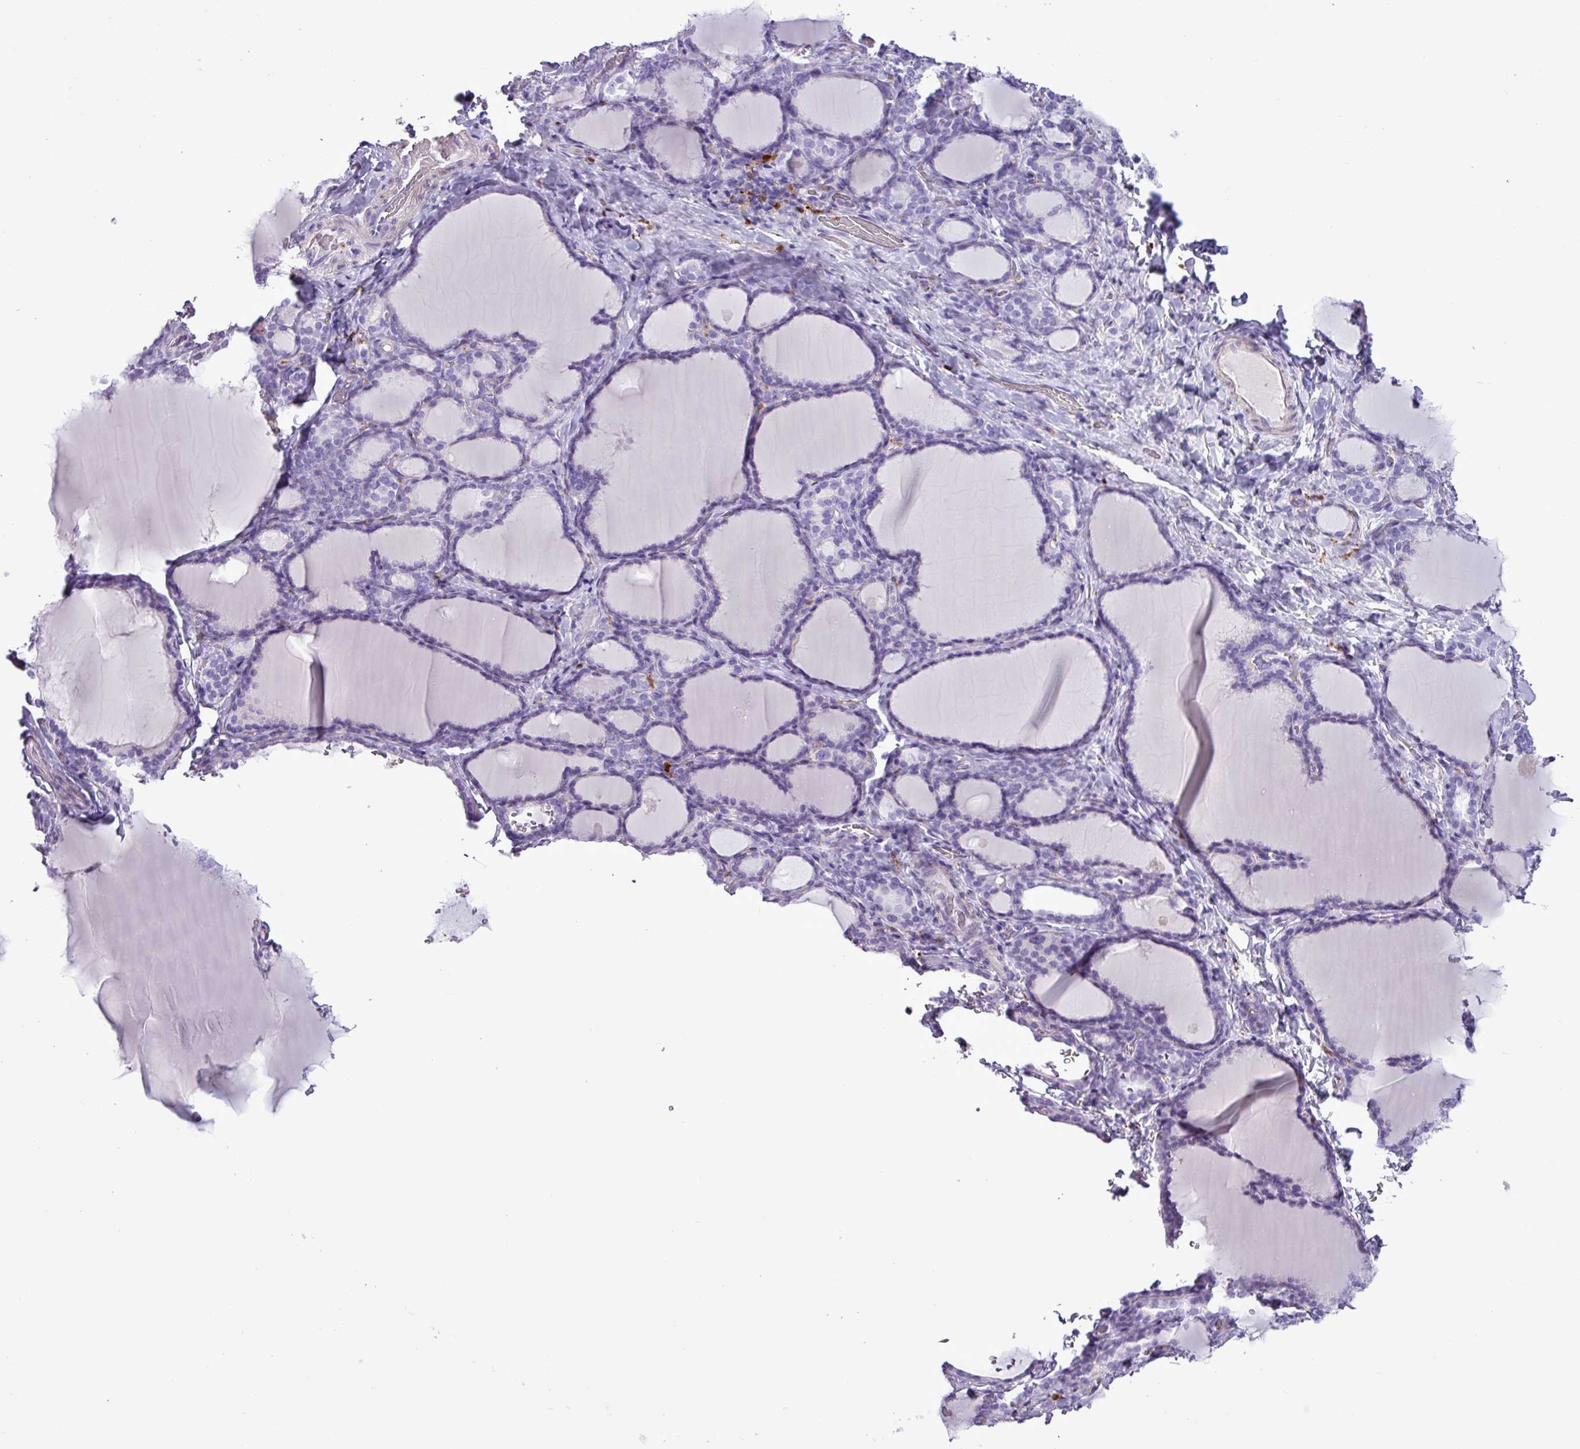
{"staining": {"intensity": "negative", "quantity": "none", "location": "none"}, "tissue": "thyroid gland", "cell_type": "Glandular cells", "image_type": "normal", "snomed": [{"axis": "morphology", "description": "Normal tissue, NOS"}, {"axis": "topography", "description": "Thyroid gland"}], "caption": "Immunohistochemistry of normal thyroid gland displays no positivity in glandular cells.", "gene": "TMEM200C", "patient": {"sex": "female", "age": 31}}